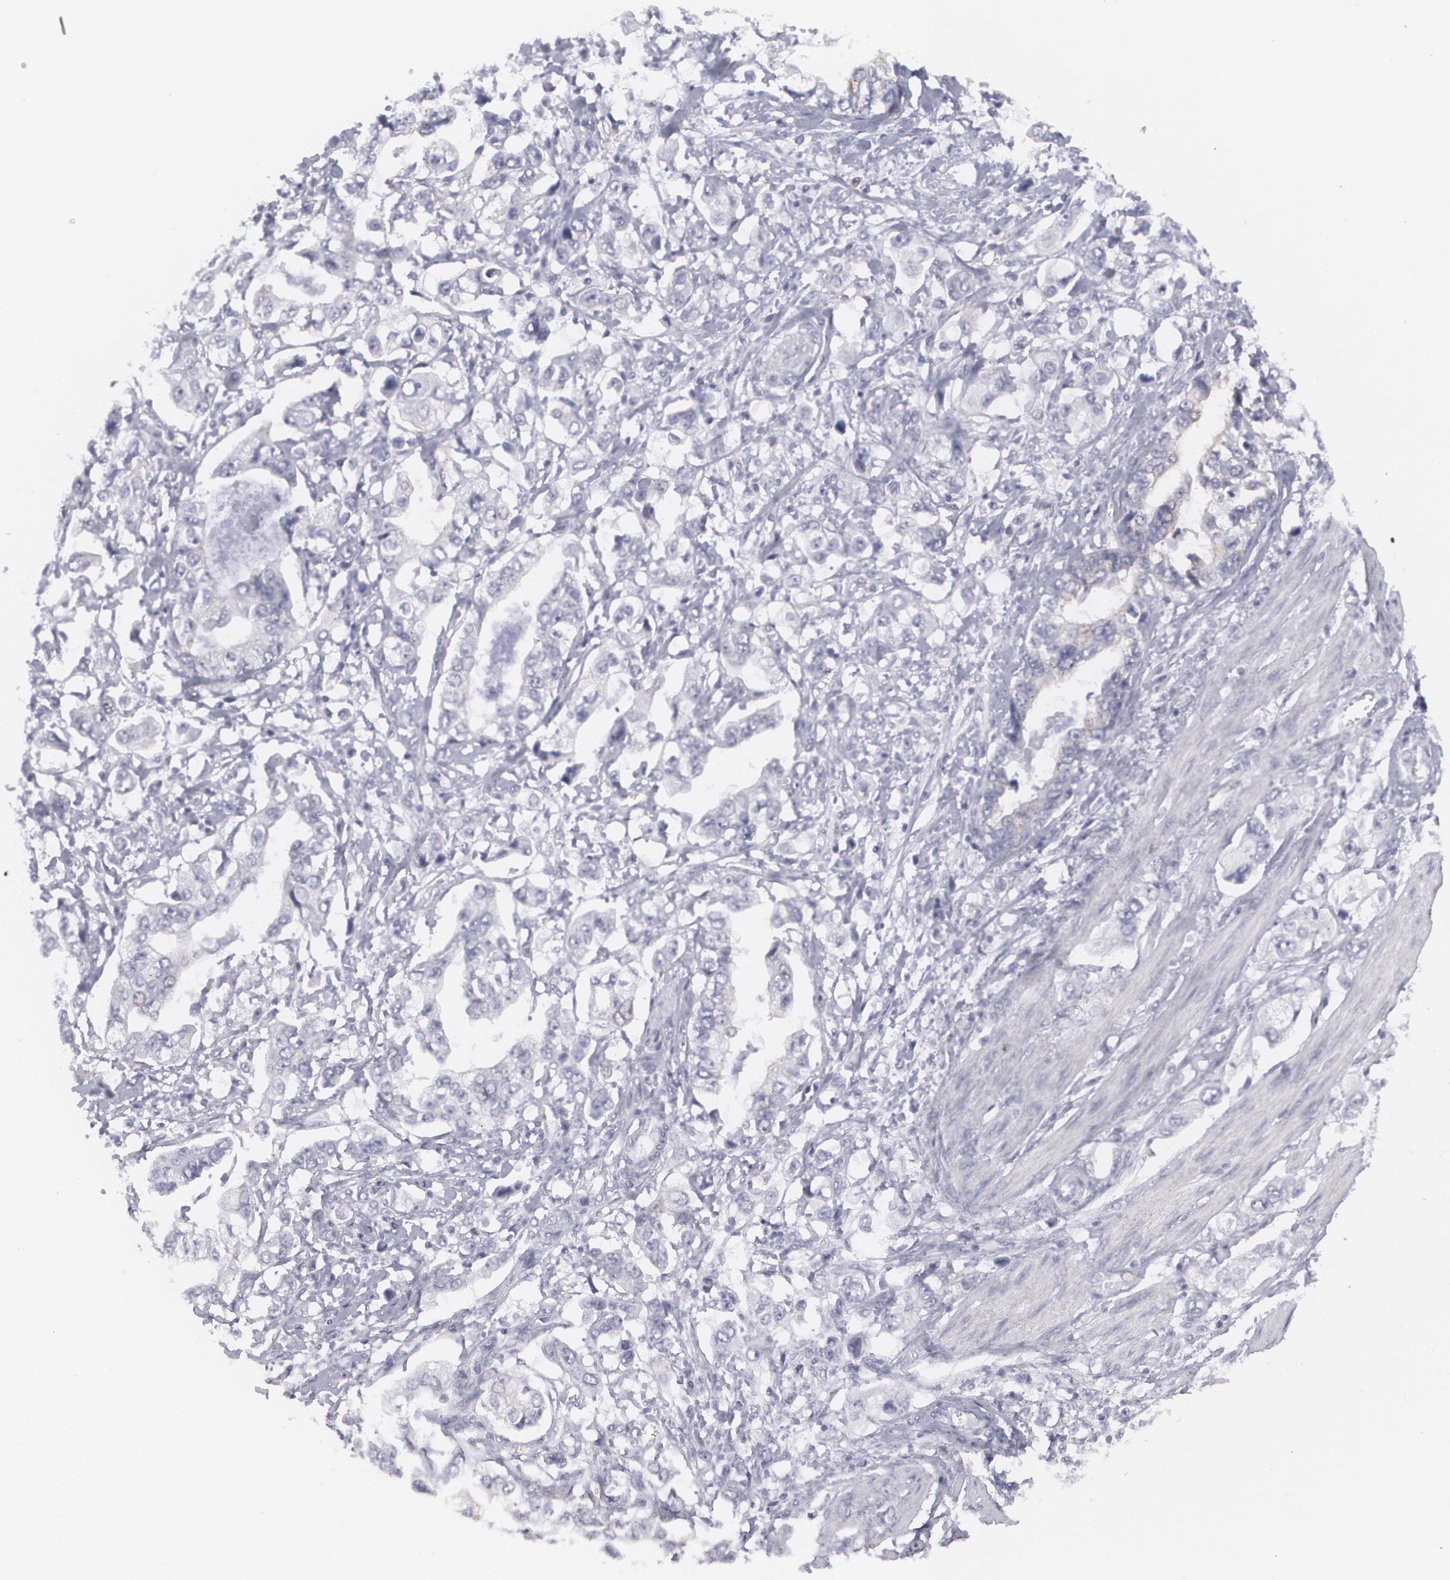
{"staining": {"intensity": "negative", "quantity": "none", "location": "none"}, "tissue": "stomach cancer", "cell_type": "Tumor cells", "image_type": "cancer", "snomed": [{"axis": "morphology", "description": "Adenocarcinoma, NOS"}, {"axis": "topography", "description": "Pancreas"}, {"axis": "topography", "description": "Stomach, upper"}], "caption": "Histopathology image shows no protein expression in tumor cells of stomach adenocarcinoma tissue.", "gene": "MBNL3", "patient": {"sex": "male", "age": 77}}